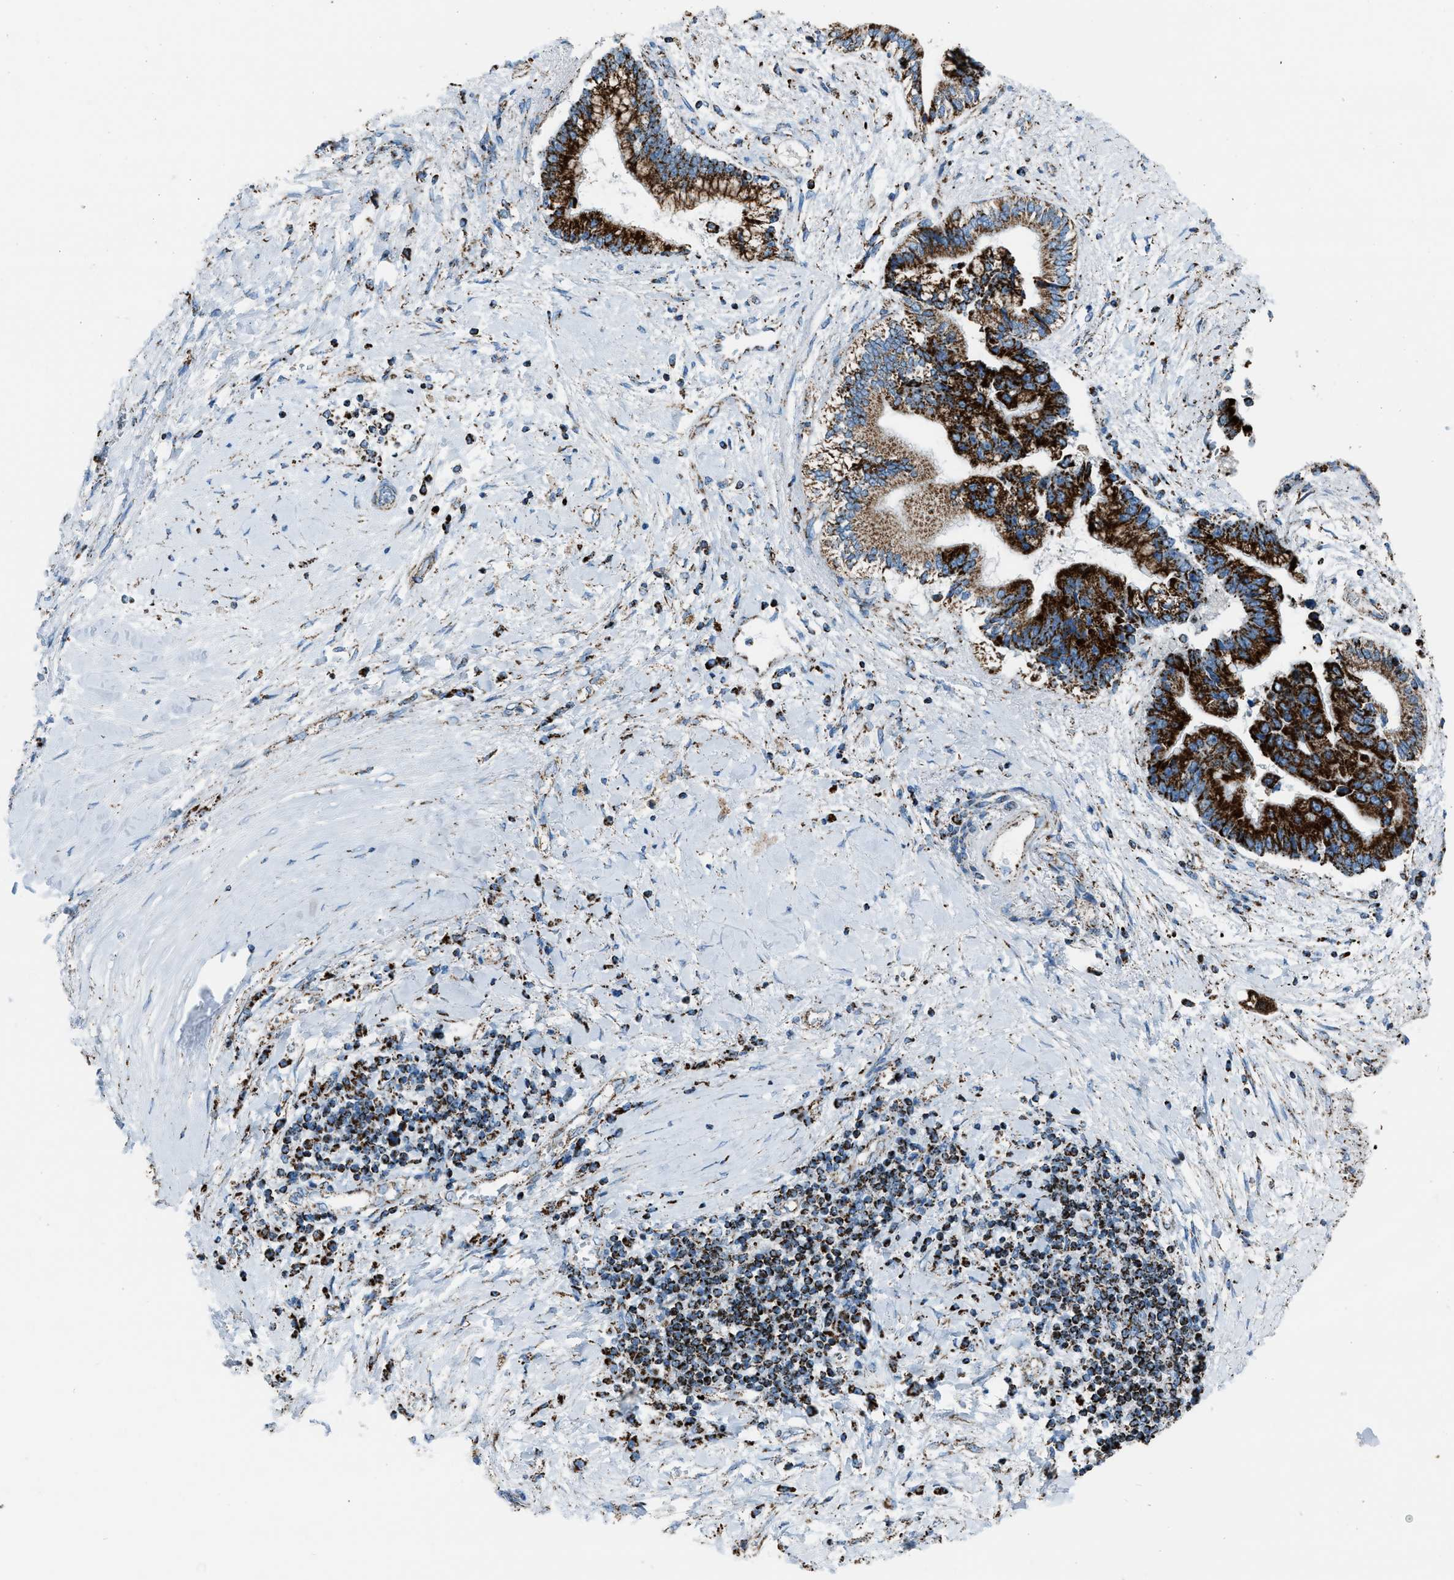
{"staining": {"intensity": "strong", "quantity": ">75%", "location": "cytoplasmic/membranous"}, "tissue": "liver cancer", "cell_type": "Tumor cells", "image_type": "cancer", "snomed": [{"axis": "morphology", "description": "Cholangiocarcinoma"}, {"axis": "topography", "description": "Liver"}], "caption": "Immunohistochemical staining of liver cholangiocarcinoma displays high levels of strong cytoplasmic/membranous protein positivity in about >75% of tumor cells. (DAB IHC with brightfield microscopy, high magnification).", "gene": "MDH2", "patient": {"sex": "male", "age": 50}}